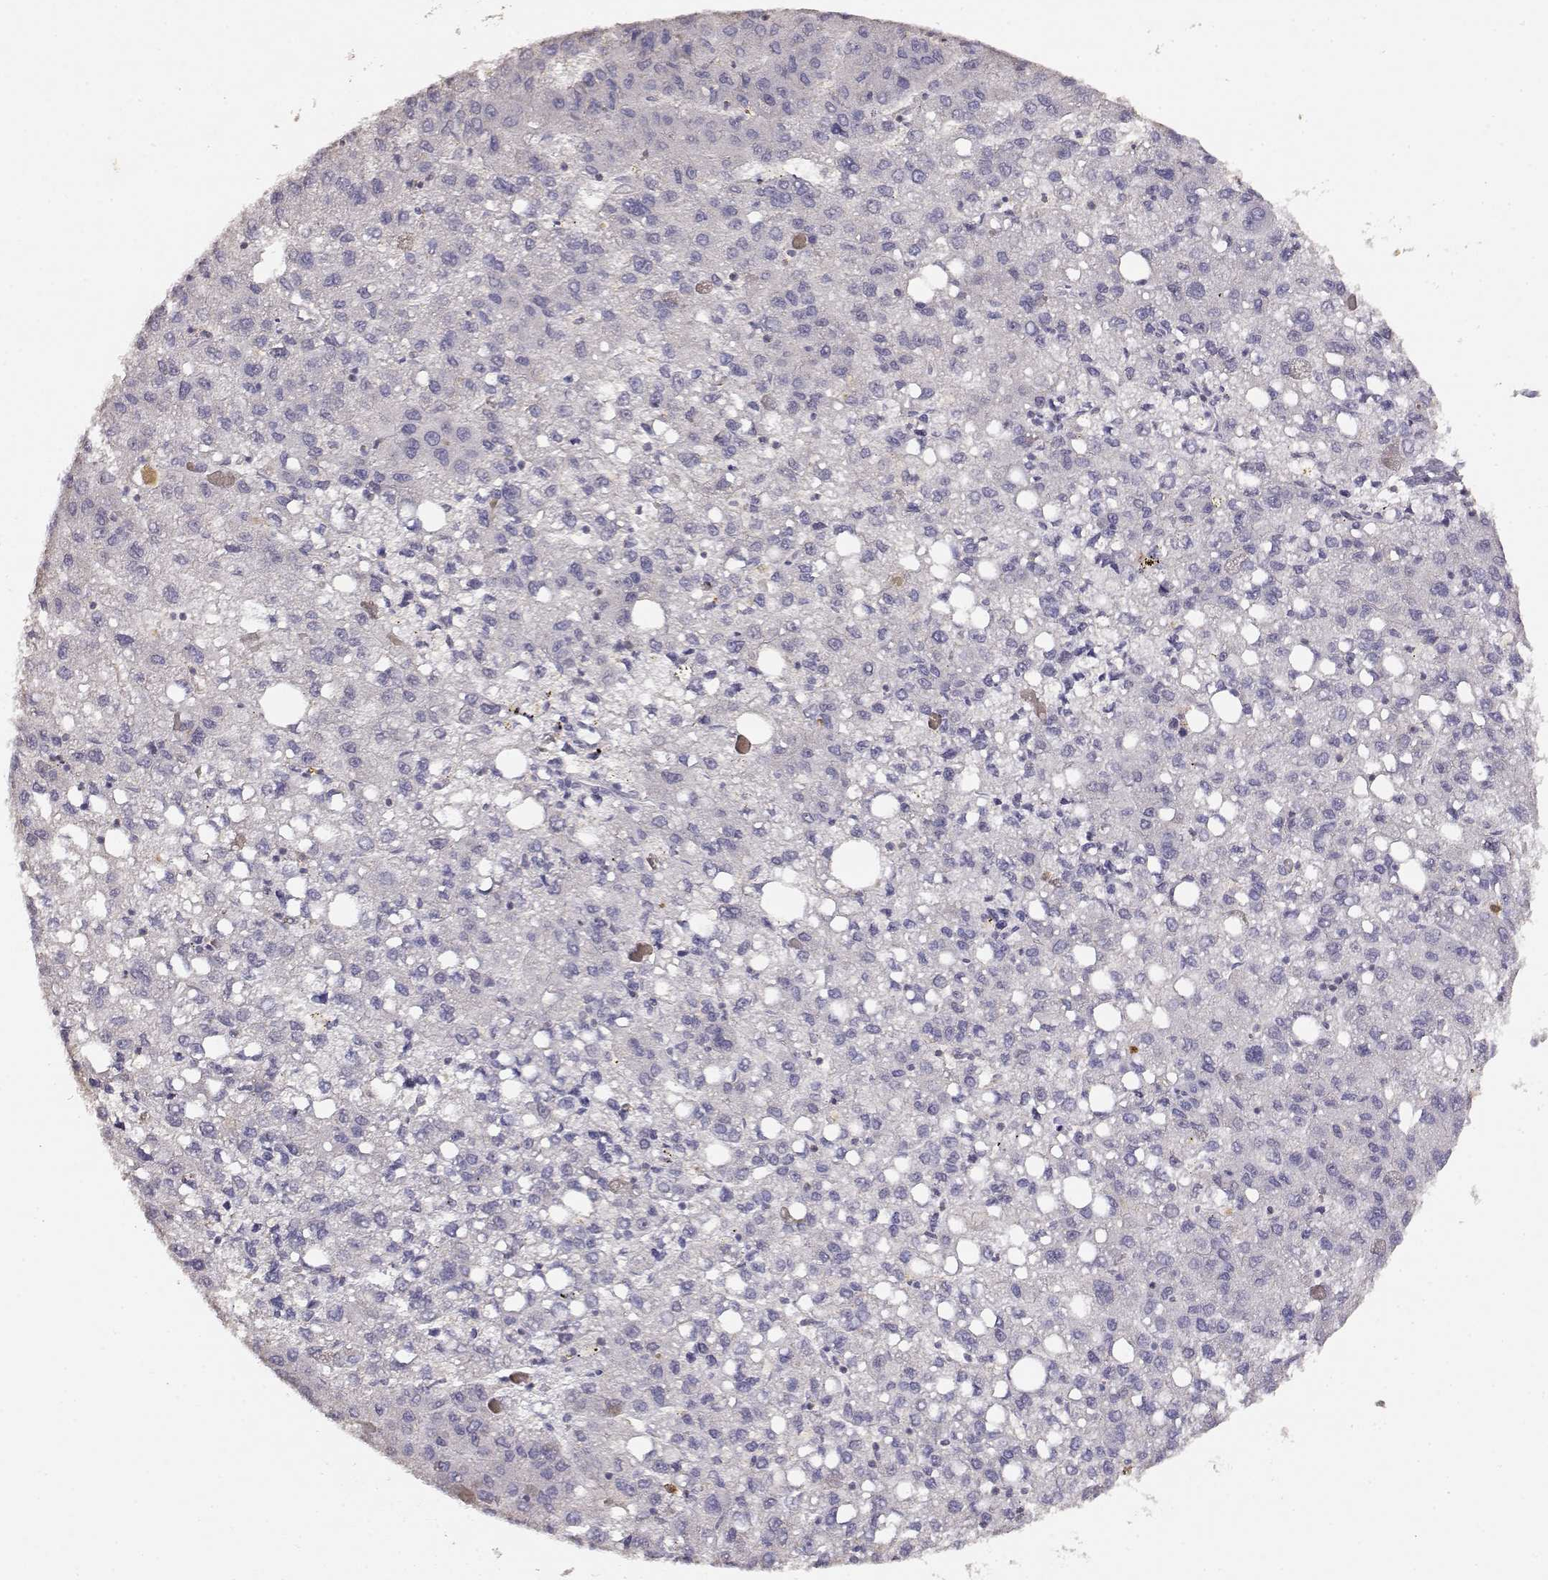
{"staining": {"intensity": "negative", "quantity": "none", "location": "none"}, "tissue": "liver cancer", "cell_type": "Tumor cells", "image_type": "cancer", "snomed": [{"axis": "morphology", "description": "Carcinoma, Hepatocellular, NOS"}, {"axis": "topography", "description": "Liver"}], "caption": "An IHC image of liver cancer is shown. There is no staining in tumor cells of liver cancer.", "gene": "TNFRSF10C", "patient": {"sex": "female", "age": 82}}